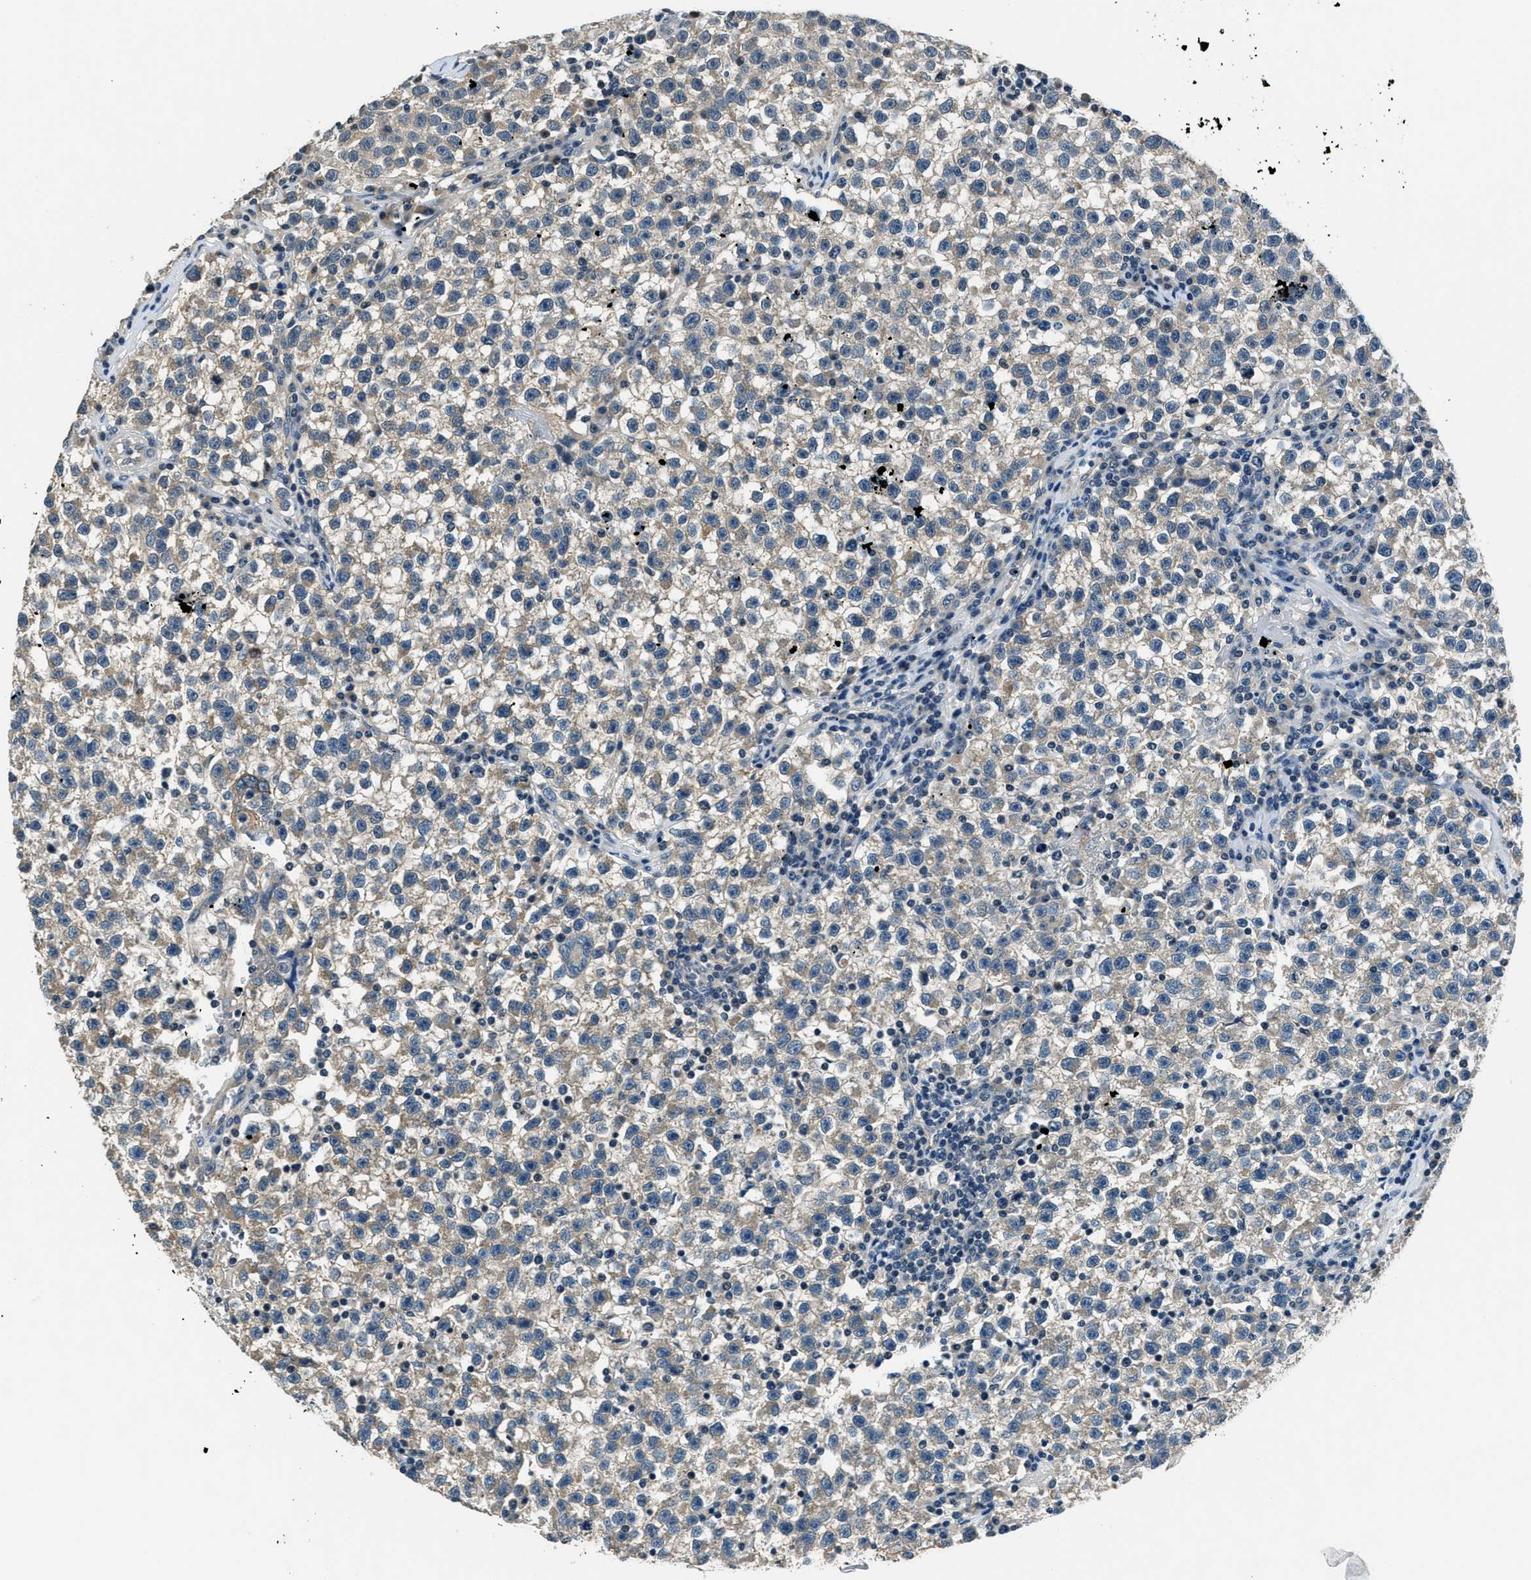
{"staining": {"intensity": "weak", "quantity": ">75%", "location": "cytoplasmic/membranous"}, "tissue": "testis cancer", "cell_type": "Tumor cells", "image_type": "cancer", "snomed": [{"axis": "morphology", "description": "Seminoma, NOS"}, {"axis": "topography", "description": "Testis"}], "caption": "Protein expression analysis of testis cancer shows weak cytoplasmic/membranous positivity in approximately >75% of tumor cells.", "gene": "NME8", "patient": {"sex": "male", "age": 22}}